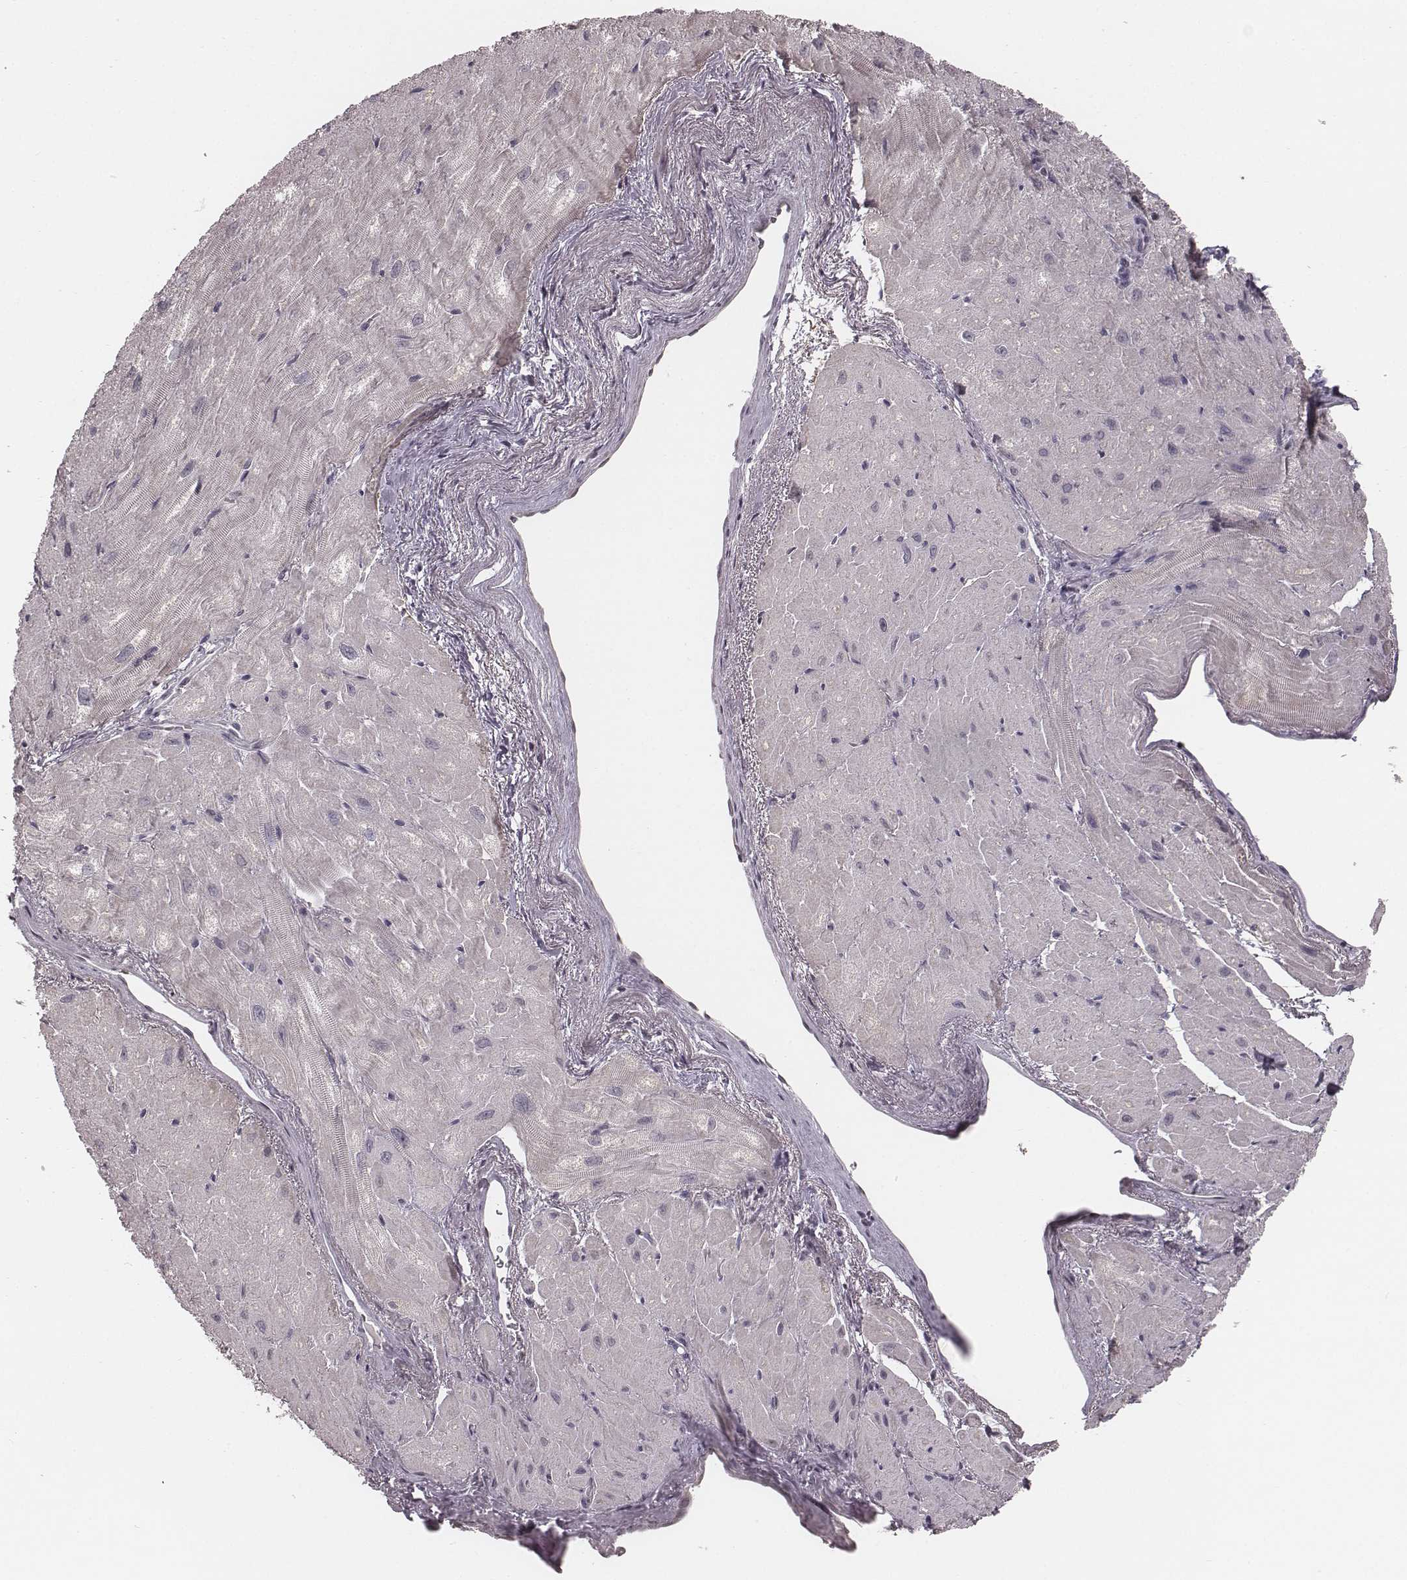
{"staining": {"intensity": "negative", "quantity": "none", "location": "none"}, "tissue": "heart muscle", "cell_type": "Cardiomyocytes", "image_type": "normal", "snomed": [{"axis": "morphology", "description": "Normal tissue, NOS"}, {"axis": "topography", "description": "Heart"}], "caption": "High power microscopy image of an immunohistochemistry (IHC) photomicrograph of unremarkable heart muscle, revealing no significant positivity in cardiomyocytes.", "gene": "IQCG", "patient": {"sex": "male", "age": 62}}